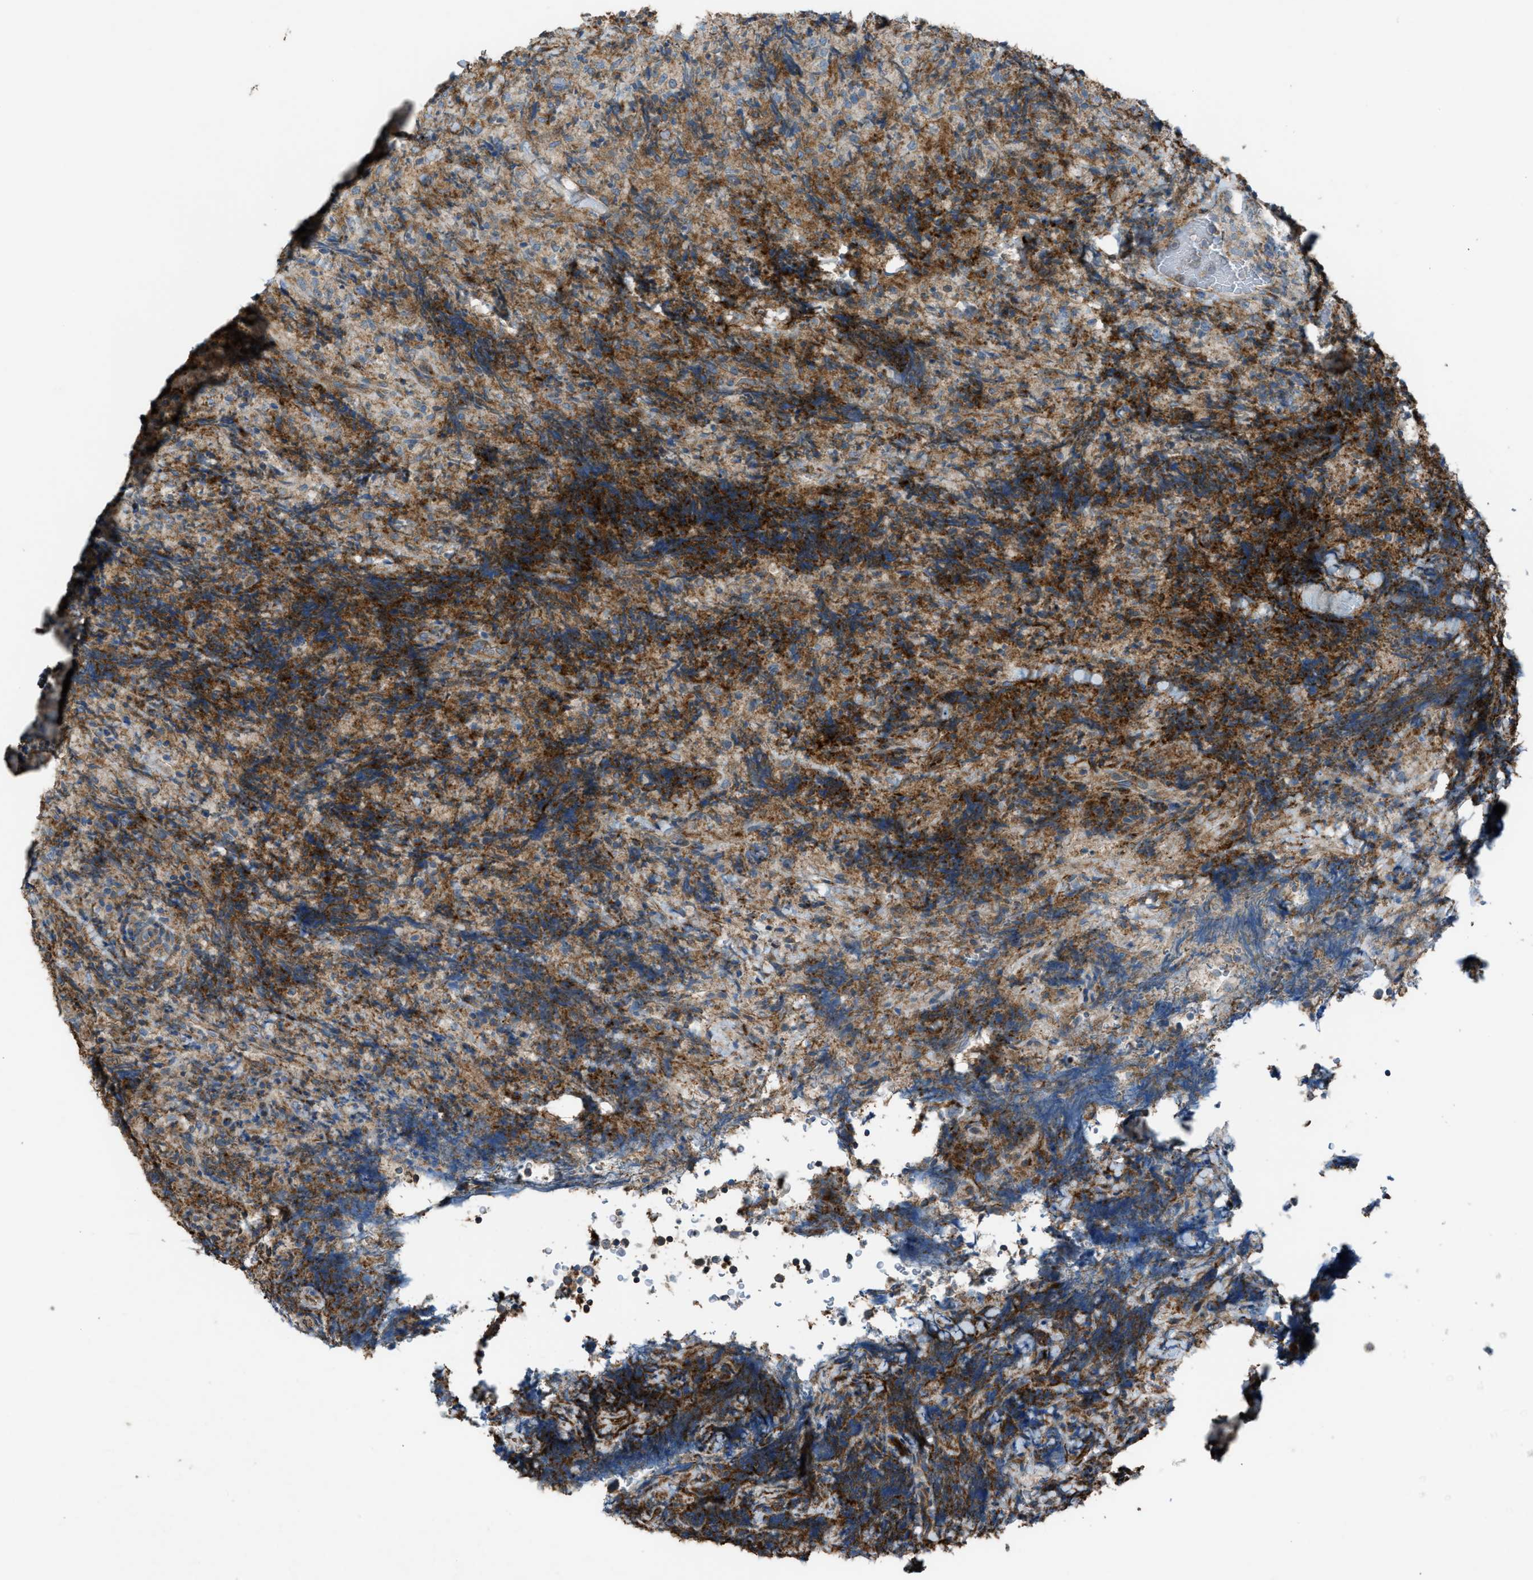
{"staining": {"intensity": "moderate", "quantity": ">75%", "location": "cytoplasmic/membranous"}, "tissue": "lymphoma", "cell_type": "Tumor cells", "image_type": "cancer", "snomed": [{"axis": "morphology", "description": "Malignant lymphoma, non-Hodgkin's type, High grade"}, {"axis": "topography", "description": "Tonsil"}], "caption": "DAB immunohistochemical staining of human malignant lymphoma, non-Hodgkin's type (high-grade) shows moderate cytoplasmic/membranous protein expression in approximately >75% of tumor cells.", "gene": "NCK2", "patient": {"sex": "female", "age": 36}}